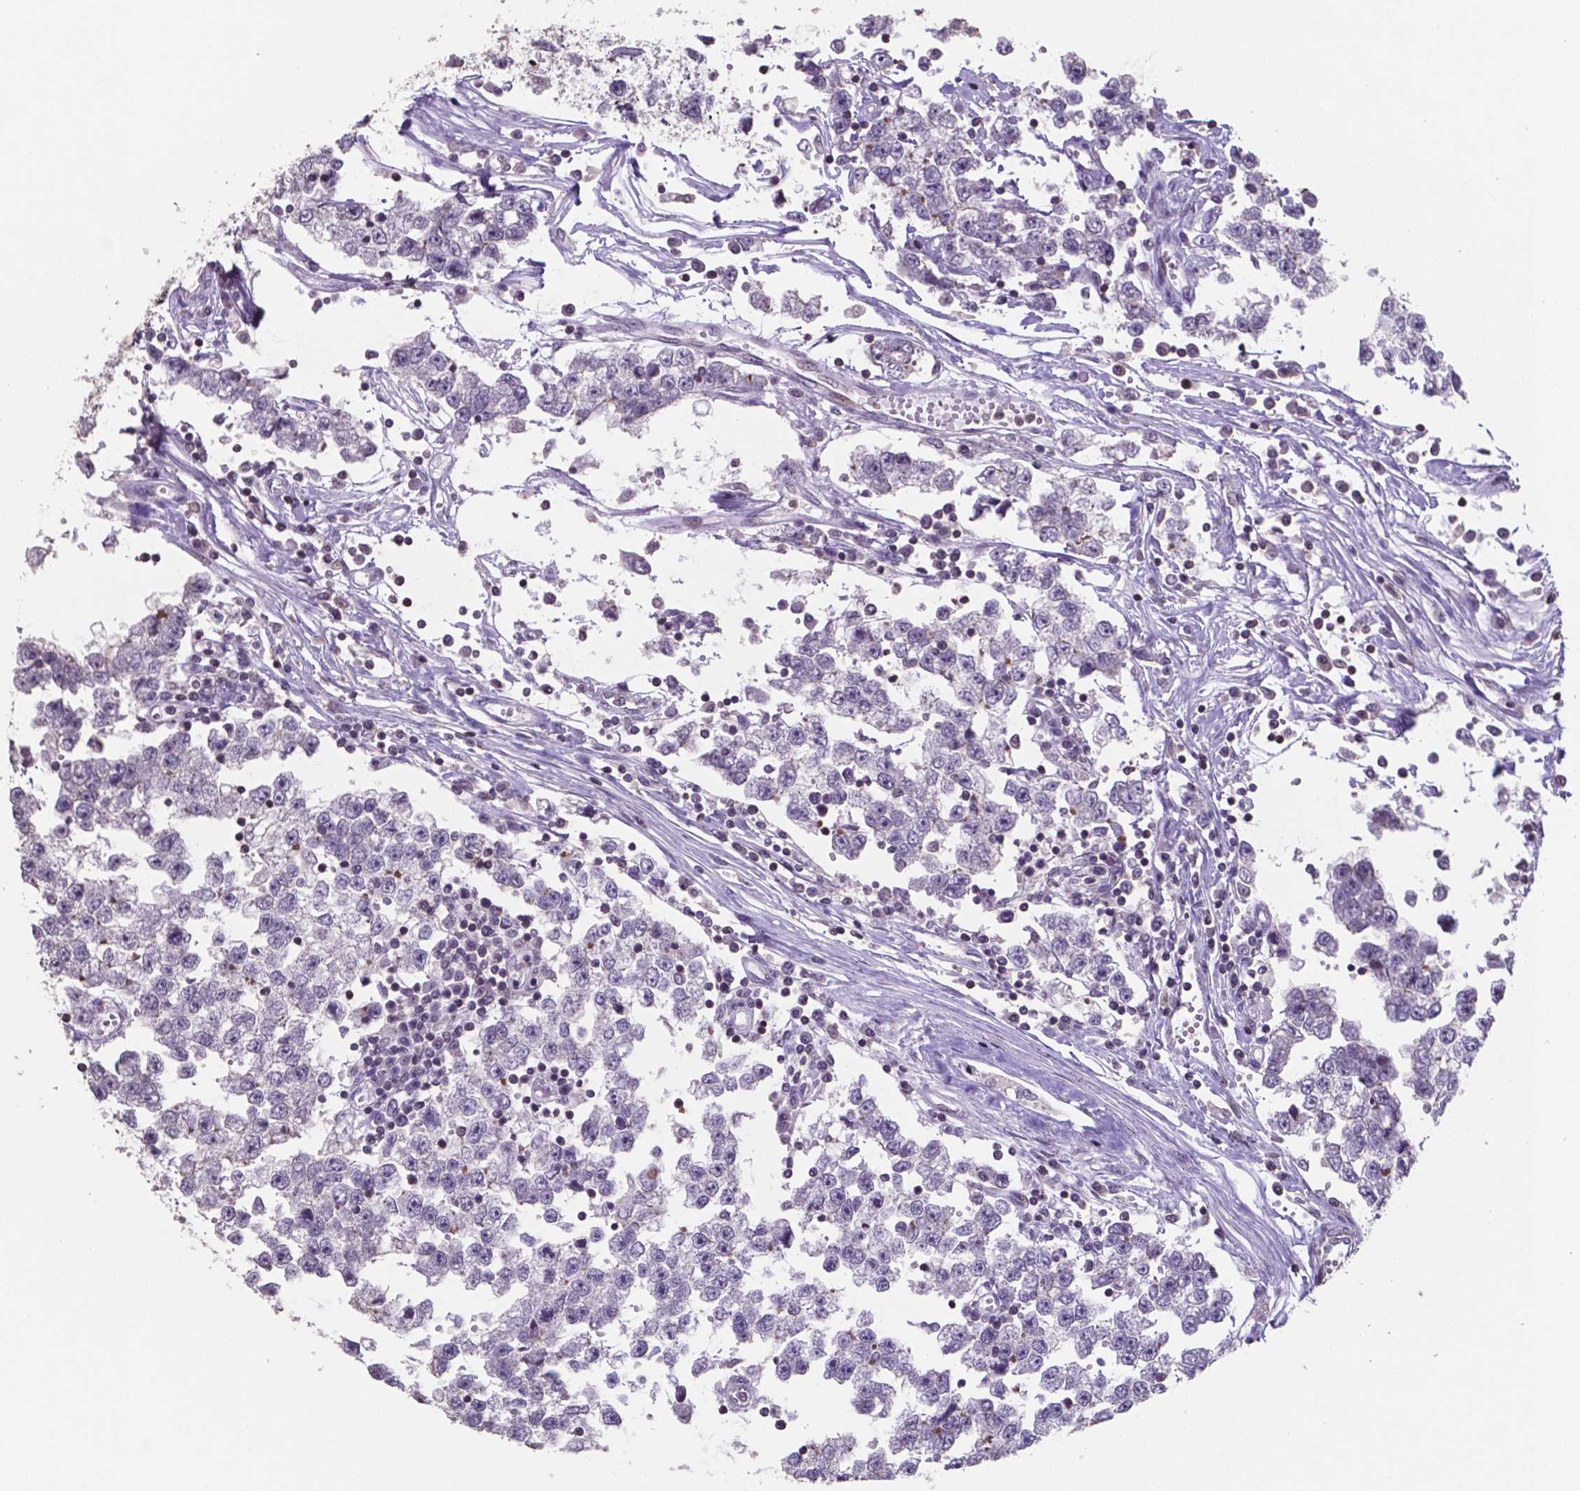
{"staining": {"intensity": "negative", "quantity": "none", "location": "none"}, "tissue": "testis cancer", "cell_type": "Tumor cells", "image_type": "cancer", "snomed": [{"axis": "morphology", "description": "Seminoma, NOS"}, {"axis": "topography", "description": "Testis"}], "caption": "DAB immunohistochemical staining of testis cancer (seminoma) shows no significant staining in tumor cells.", "gene": "MLC1", "patient": {"sex": "male", "age": 34}}